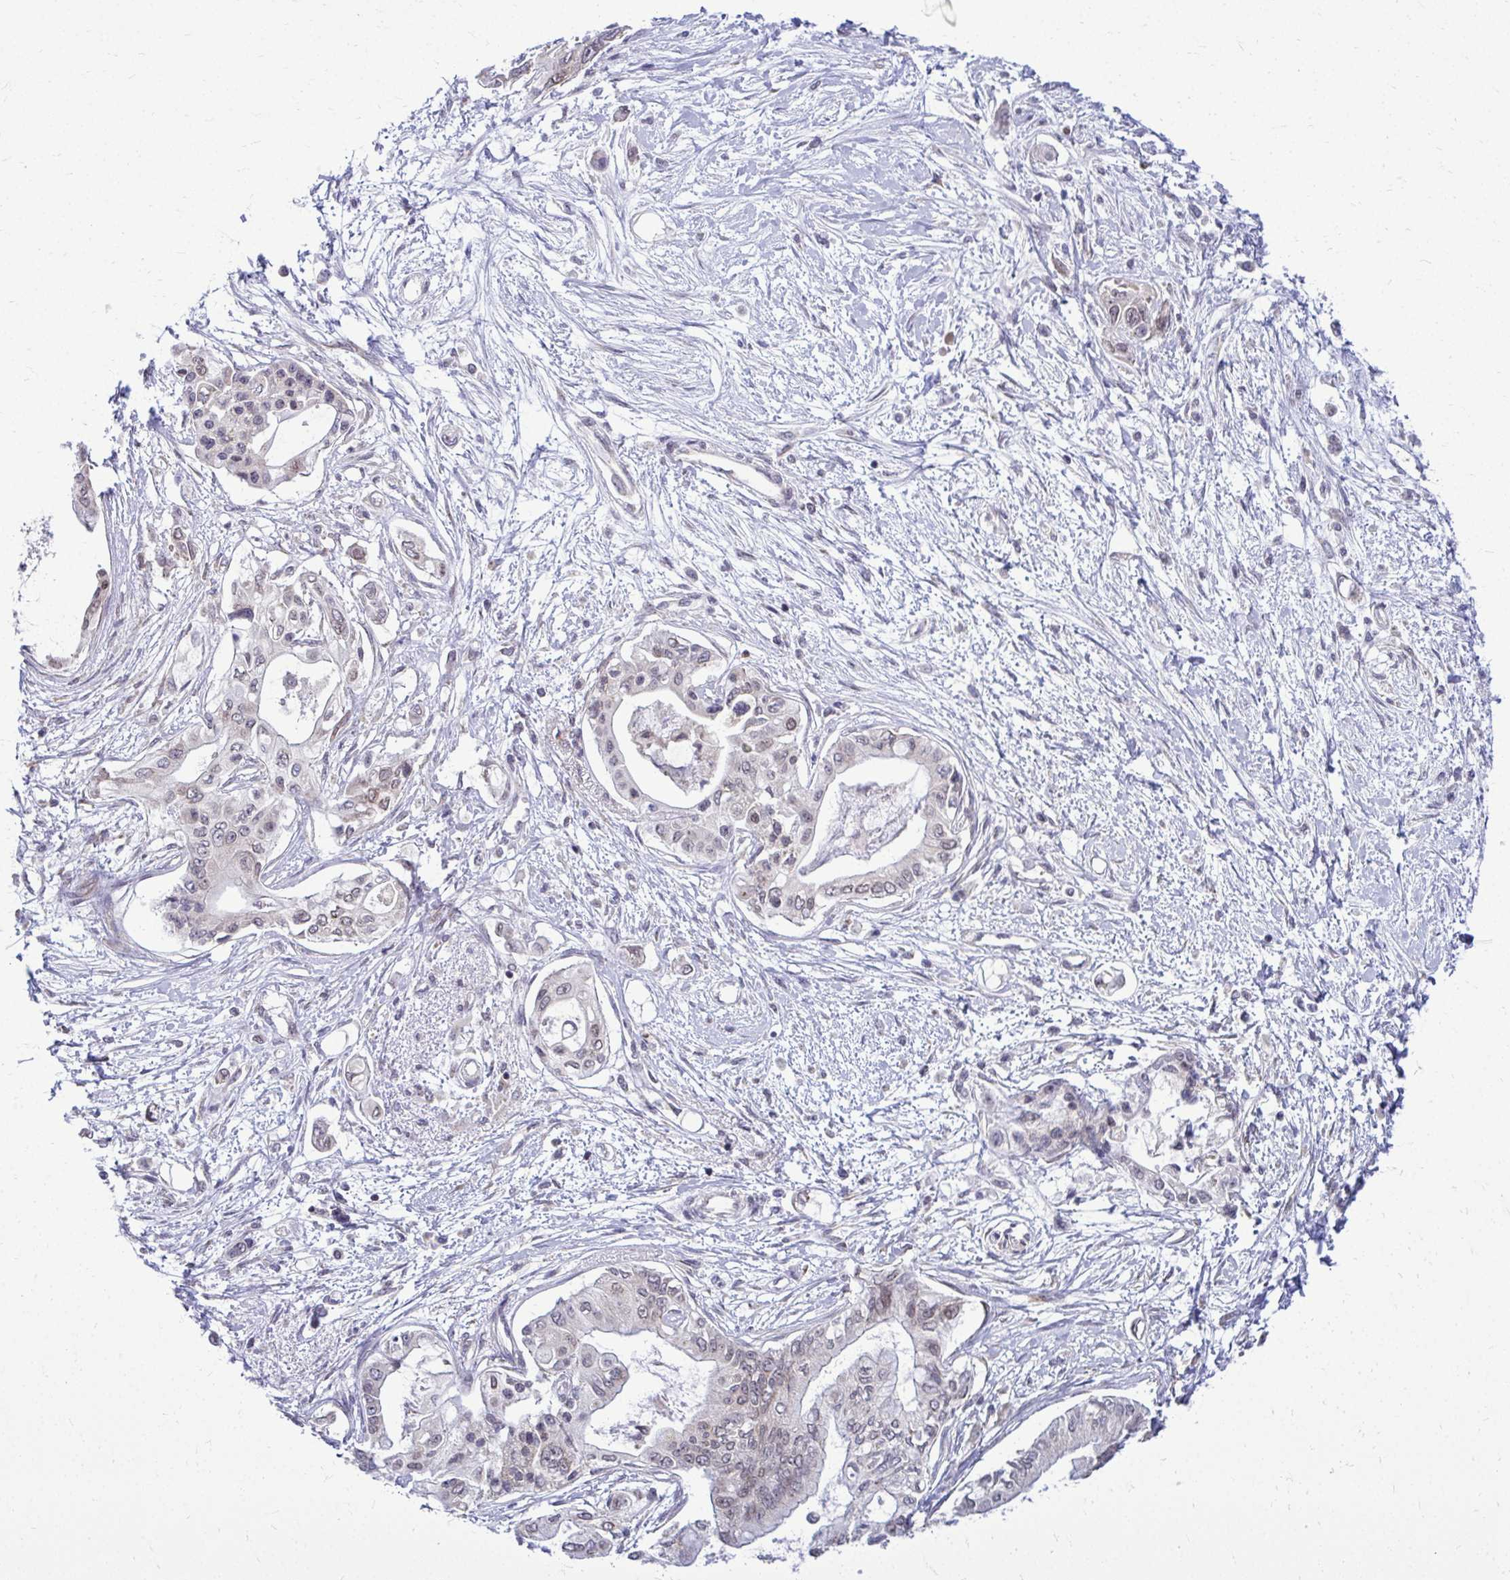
{"staining": {"intensity": "negative", "quantity": "none", "location": "none"}, "tissue": "pancreatic cancer", "cell_type": "Tumor cells", "image_type": "cancer", "snomed": [{"axis": "morphology", "description": "Adenocarcinoma, NOS"}, {"axis": "topography", "description": "Pancreas"}], "caption": "Human pancreatic adenocarcinoma stained for a protein using IHC demonstrates no expression in tumor cells.", "gene": "FMR1", "patient": {"sex": "female", "age": 77}}